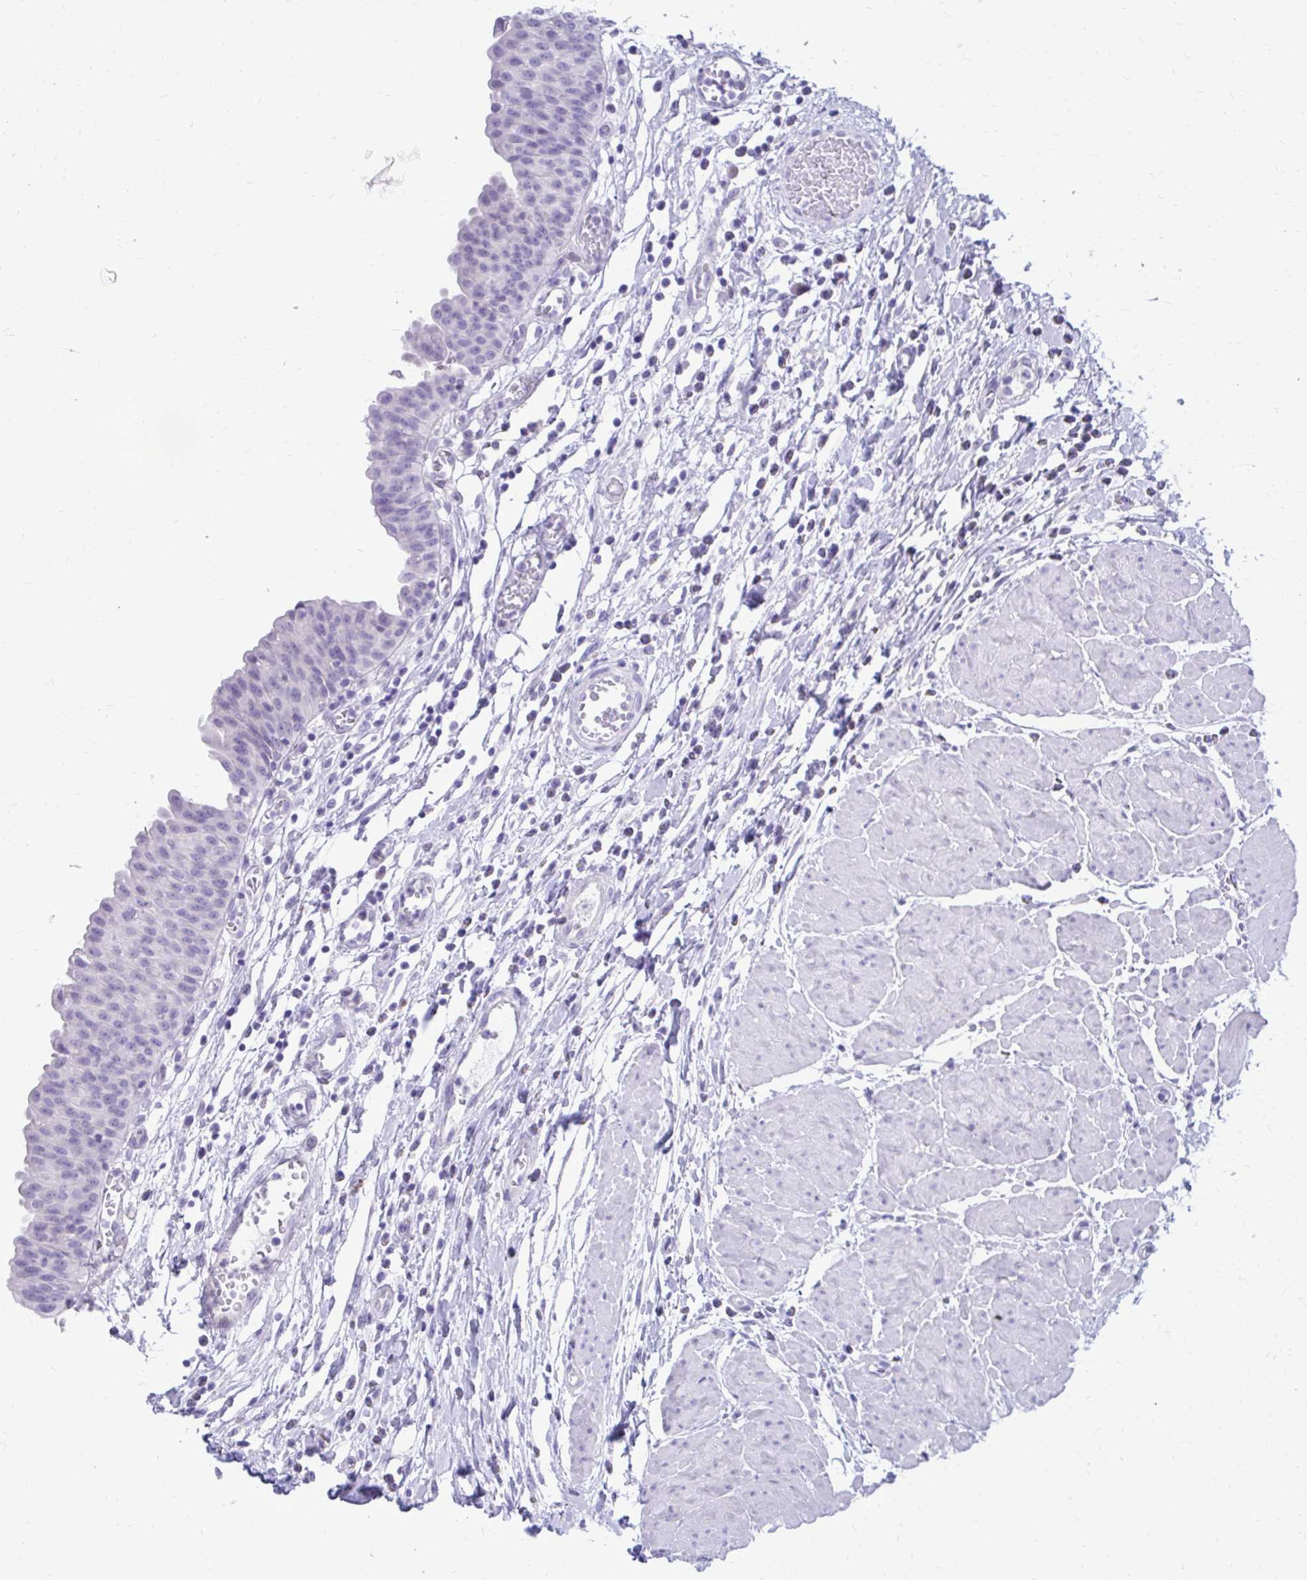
{"staining": {"intensity": "negative", "quantity": "none", "location": "none"}, "tissue": "urinary bladder", "cell_type": "Urothelial cells", "image_type": "normal", "snomed": [{"axis": "morphology", "description": "Normal tissue, NOS"}, {"axis": "topography", "description": "Urinary bladder"}], "caption": "This micrograph is of unremarkable urinary bladder stained with immunohistochemistry to label a protein in brown with the nuclei are counter-stained blue. There is no staining in urothelial cells.", "gene": "LCN15", "patient": {"sex": "male", "age": 64}}